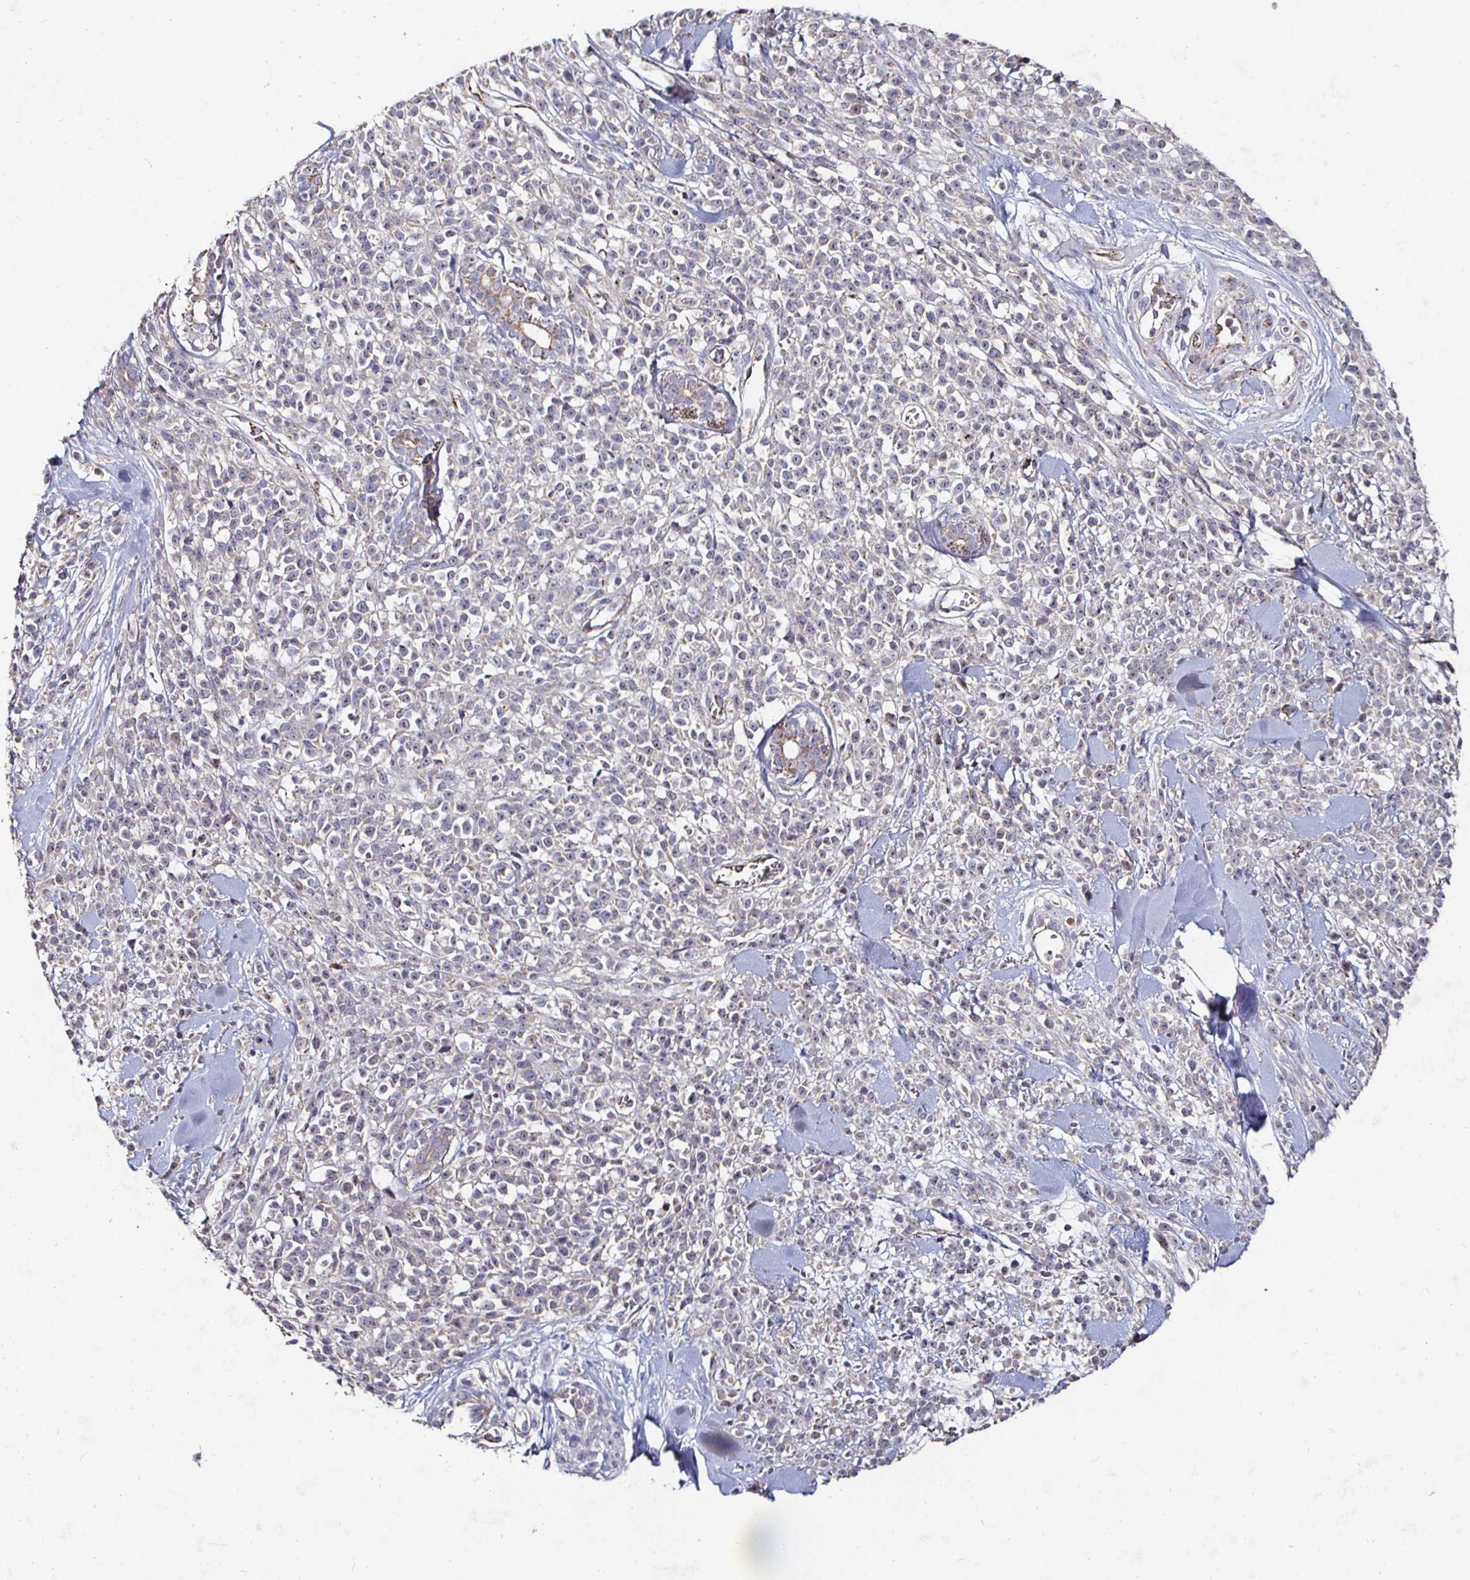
{"staining": {"intensity": "weak", "quantity": "<25%", "location": "cytoplasmic/membranous"}, "tissue": "melanoma", "cell_type": "Tumor cells", "image_type": "cancer", "snomed": [{"axis": "morphology", "description": "Malignant melanoma, NOS"}, {"axis": "topography", "description": "Skin"}, {"axis": "topography", "description": "Skin of trunk"}], "caption": "Melanoma was stained to show a protein in brown. There is no significant staining in tumor cells. (DAB (3,3'-diaminobenzidine) IHC, high magnification).", "gene": "NRSN1", "patient": {"sex": "male", "age": 74}}